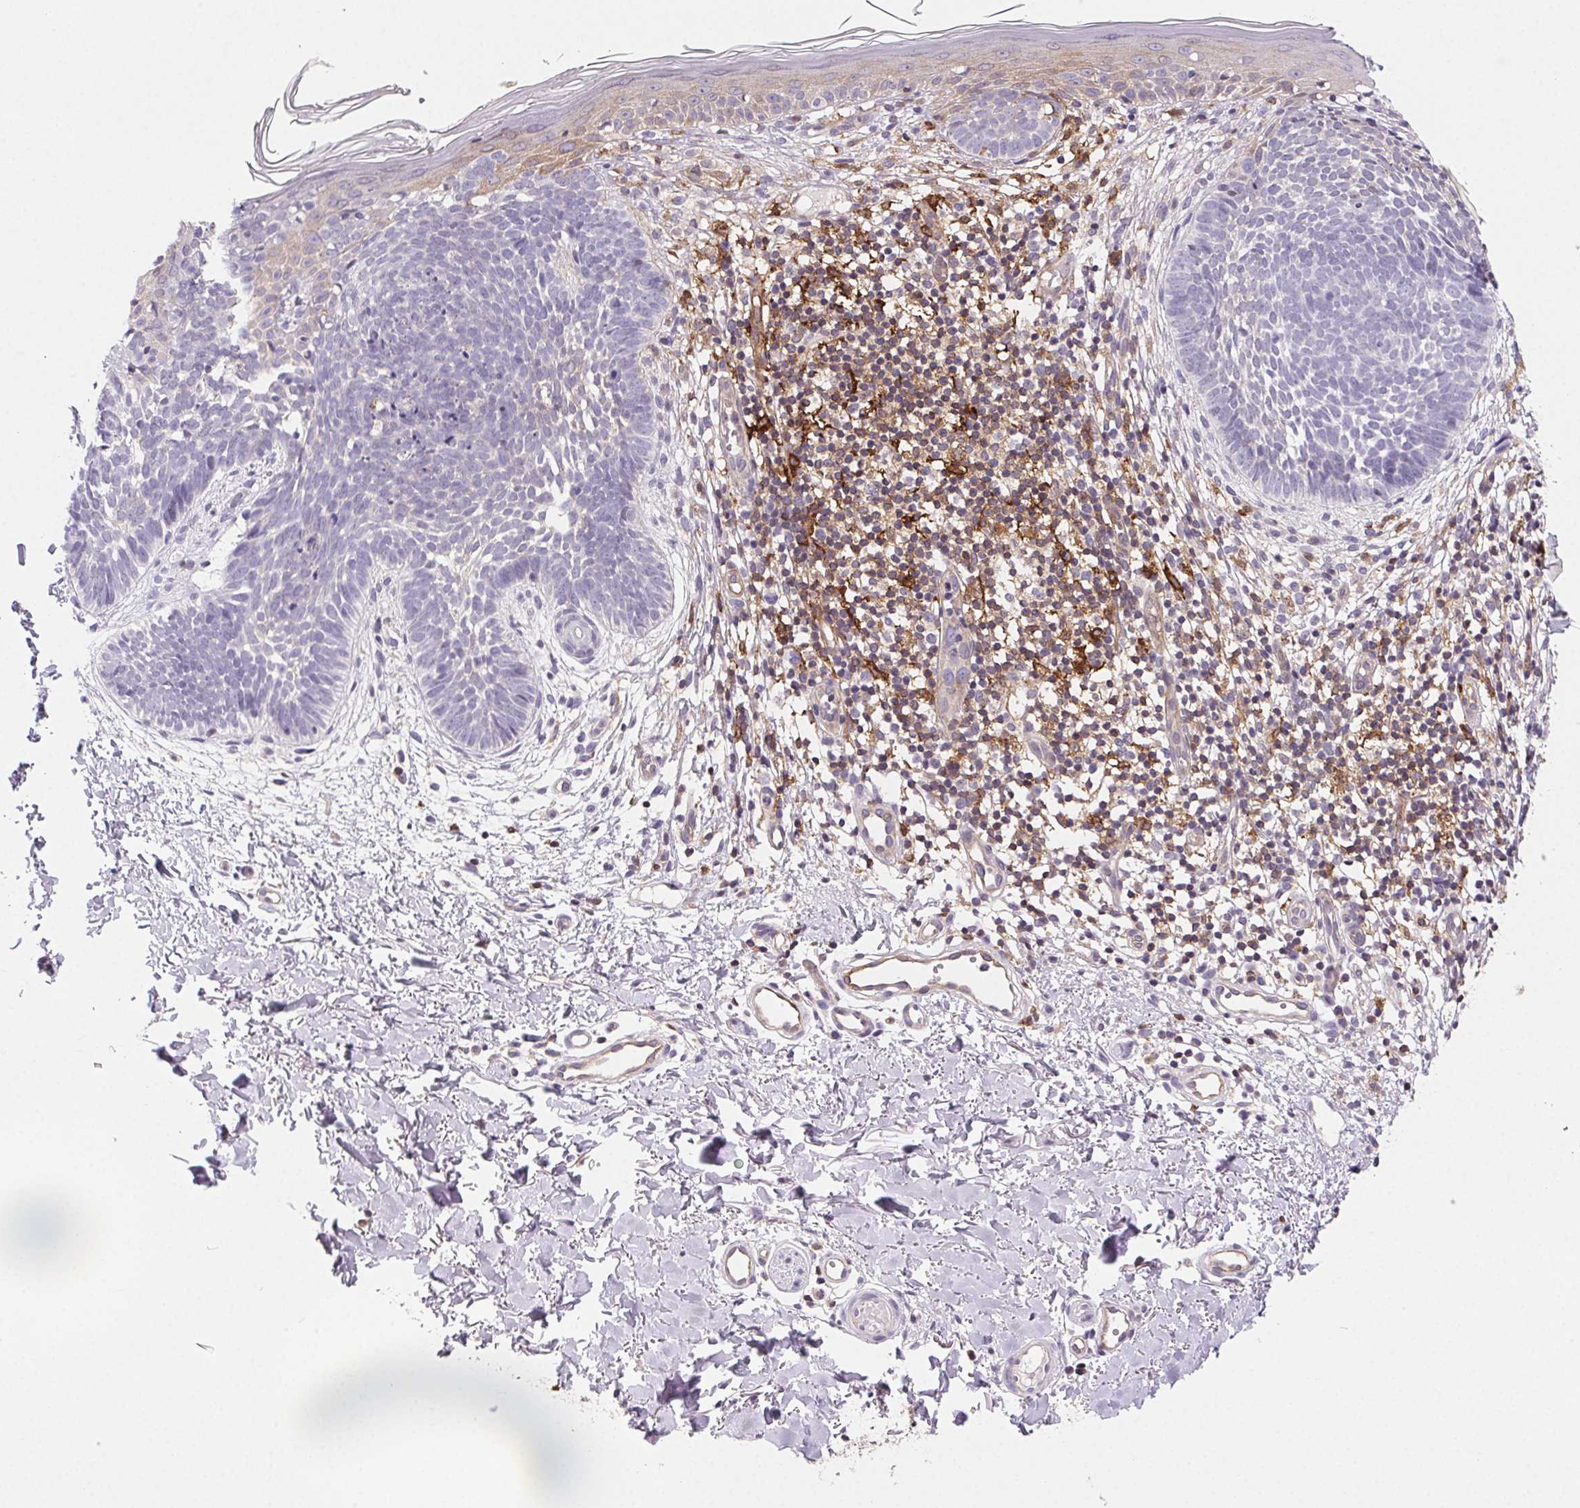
{"staining": {"intensity": "negative", "quantity": "none", "location": "none"}, "tissue": "skin cancer", "cell_type": "Tumor cells", "image_type": "cancer", "snomed": [{"axis": "morphology", "description": "Basal cell carcinoma"}, {"axis": "topography", "description": "Skin"}], "caption": "Tumor cells are negative for protein expression in human basal cell carcinoma (skin). The staining is performed using DAB (3,3'-diaminobenzidine) brown chromogen with nuclei counter-stained in using hematoxylin.", "gene": "GBP1", "patient": {"sex": "female", "age": 51}}